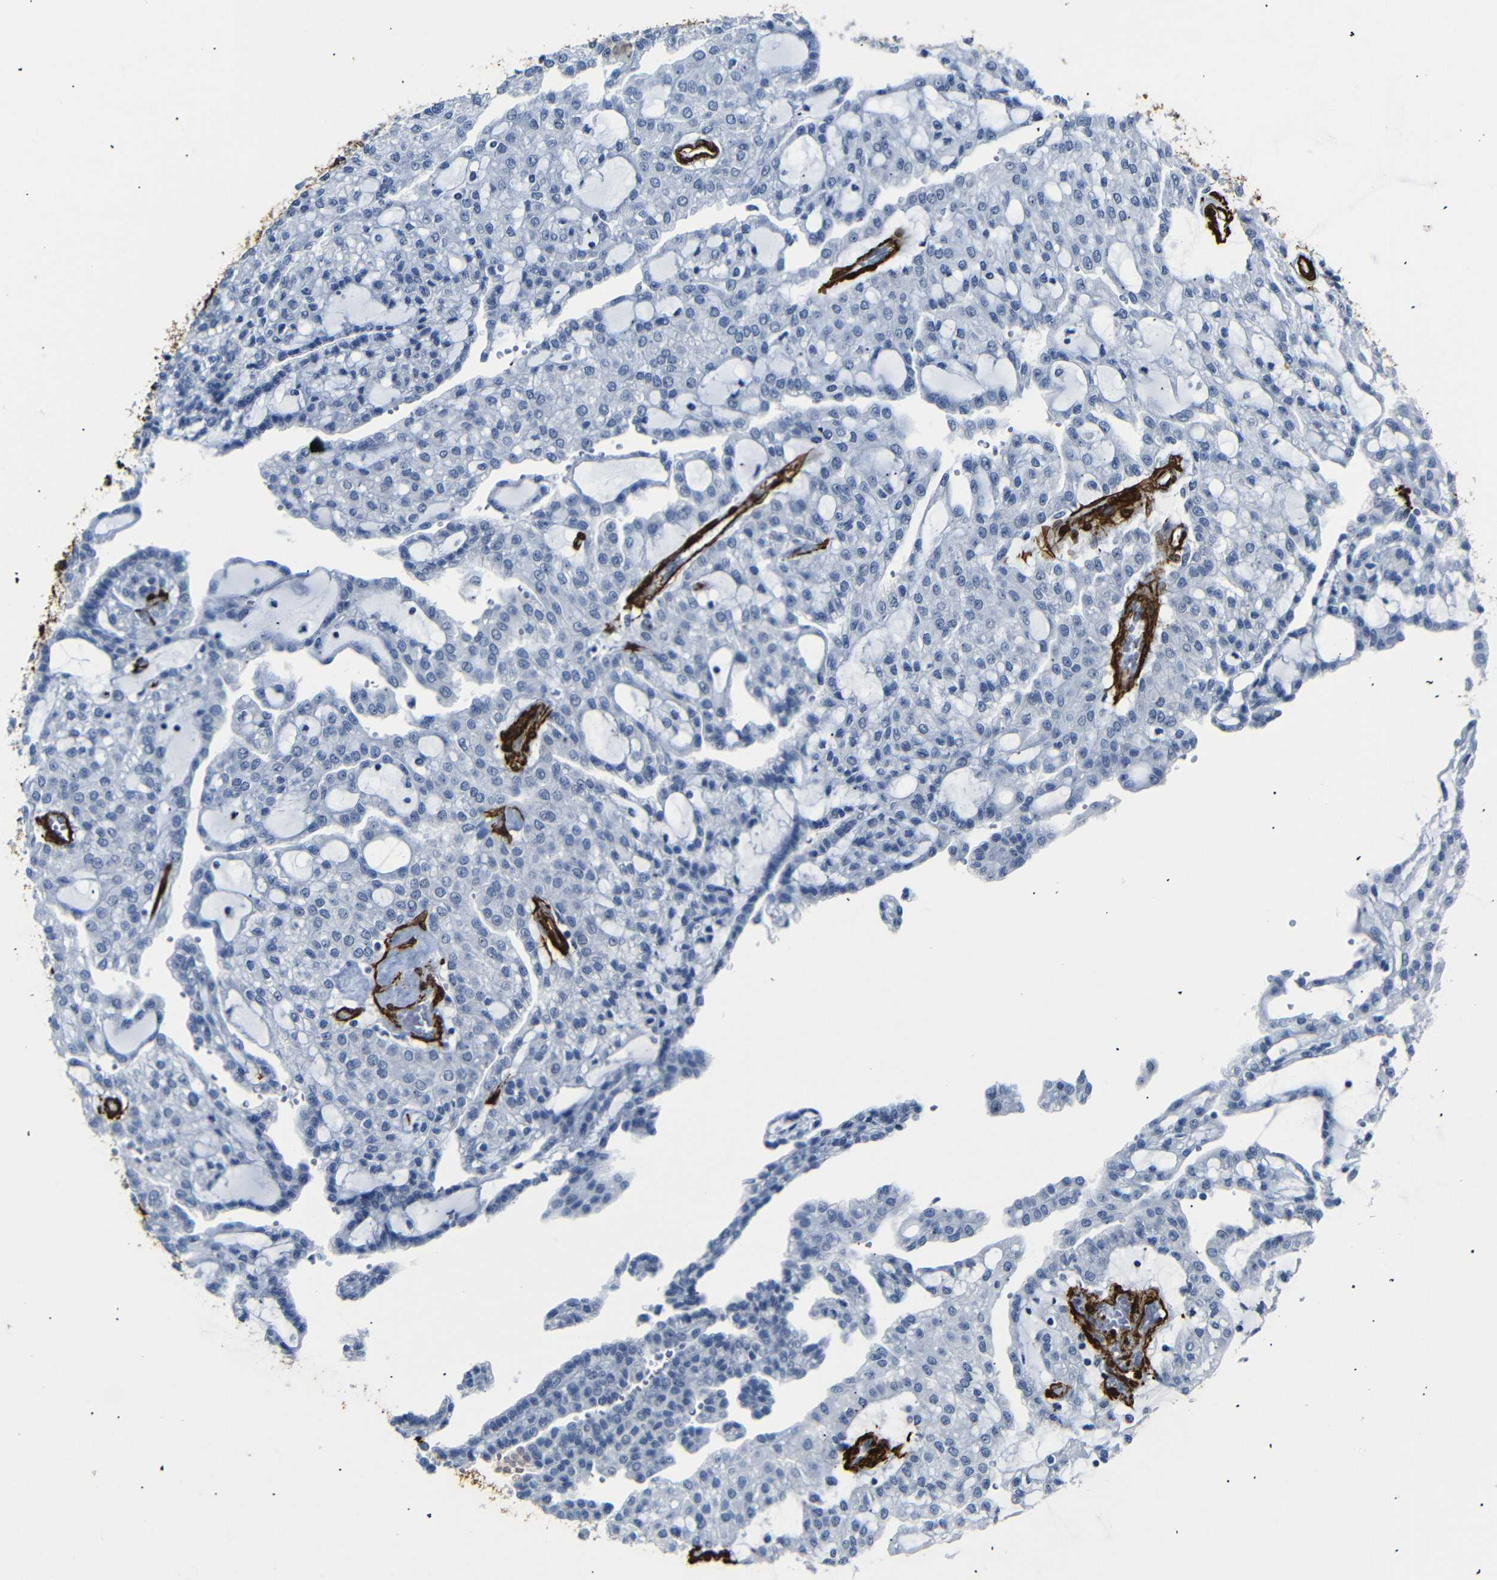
{"staining": {"intensity": "negative", "quantity": "none", "location": "none"}, "tissue": "renal cancer", "cell_type": "Tumor cells", "image_type": "cancer", "snomed": [{"axis": "morphology", "description": "Adenocarcinoma, NOS"}, {"axis": "topography", "description": "Kidney"}], "caption": "IHC histopathology image of renal cancer (adenocarcinoma) stained for a protein (brown), which reveals no positivity in tumor cells.", "gene": "ACTA2", "patient": {"sex": "male", "age": 63}}